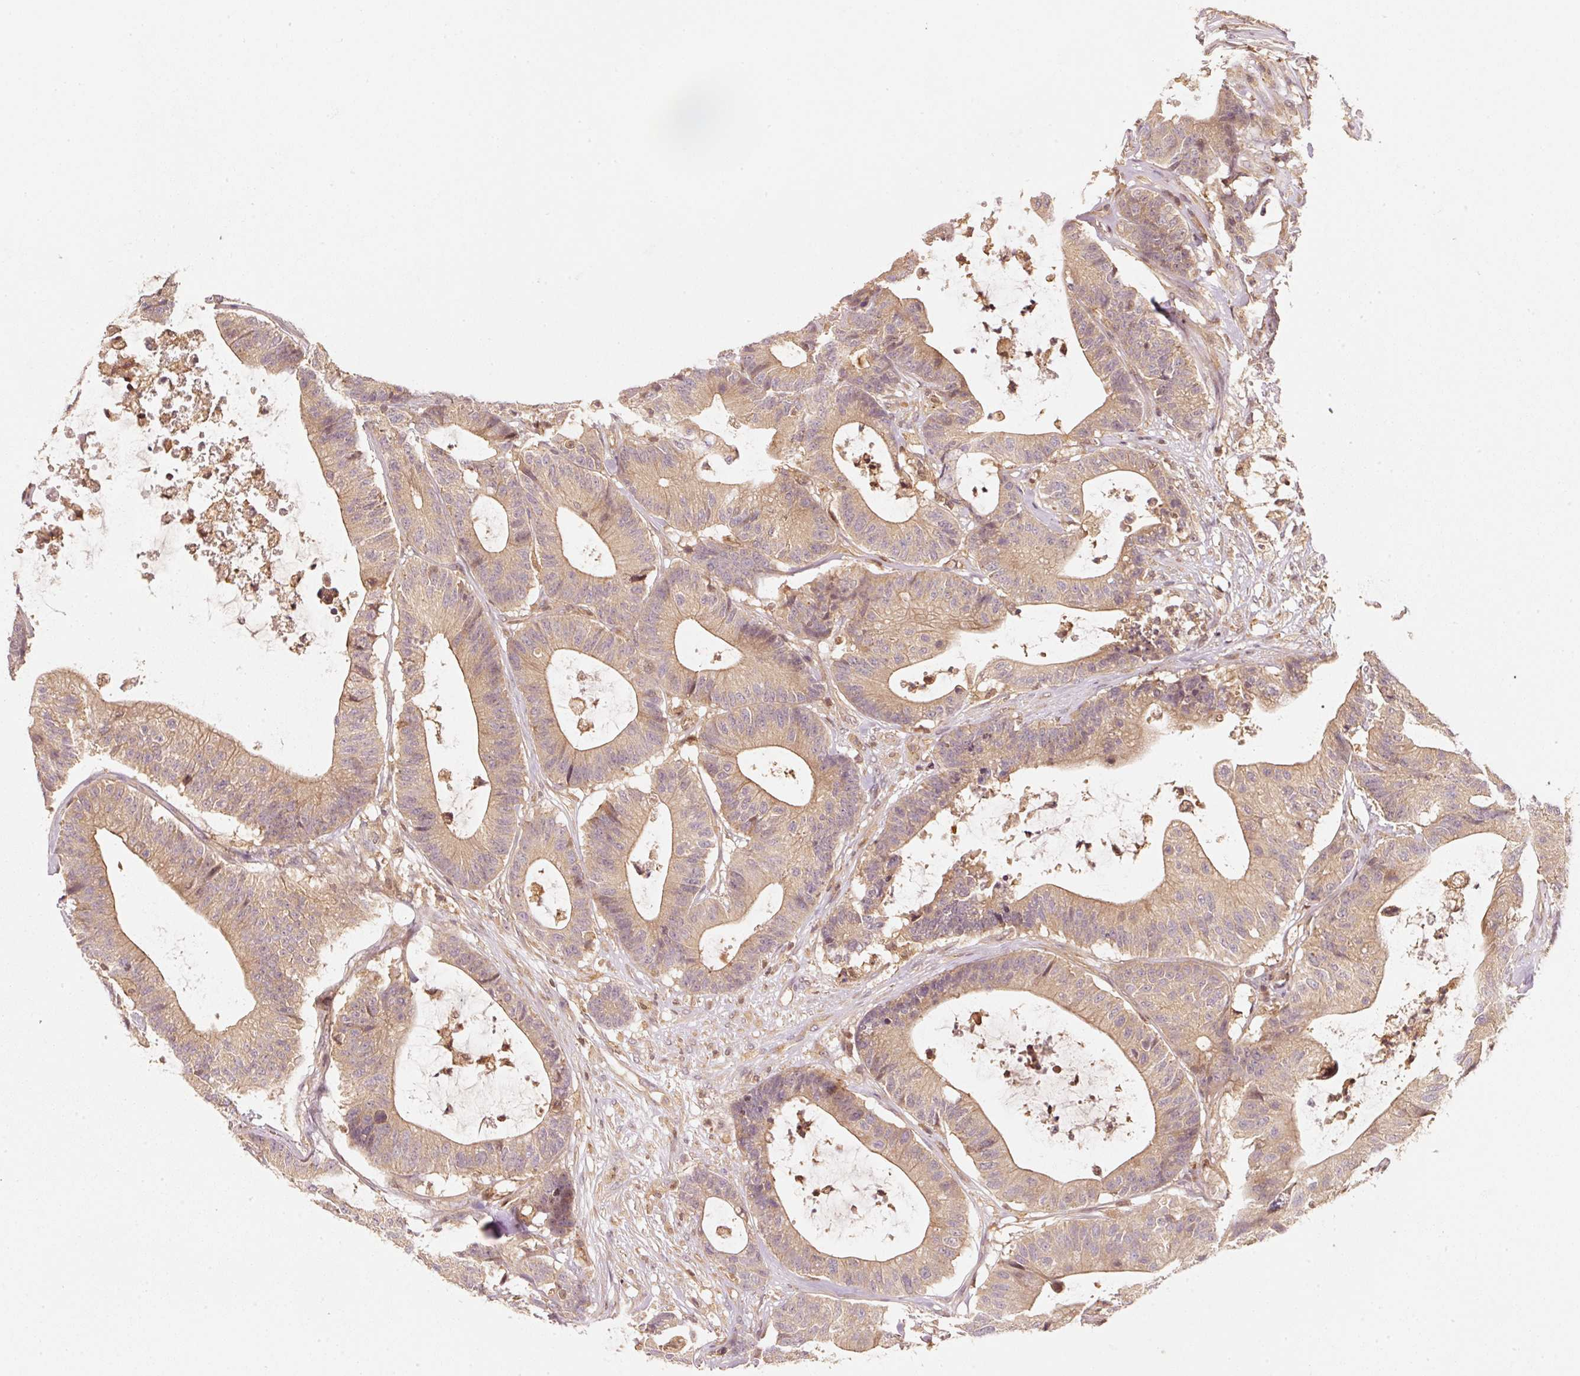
{"staining": {"intensity": "moderate", "quantity": ">75%", "location": "cytoplasmic/membranous"}, "tissue": "colorectal cancer", "cell_type": "Tumor cells", "image_type": "cancer", "snomed": [{"axis": "morphology", "description": "Adenocarcinoma, NOS"}, {"axis": "topography", "description": "Colon"}], "caption": "Immunohistochemical staining of human colorectal adenocarcinoma exhibits medium levels of moderate cytoplasmic/membranous staining in approximately >75% of tumor cells.", "gene": "RRAS2", "patient": {"sex": "female", "age": 84}}